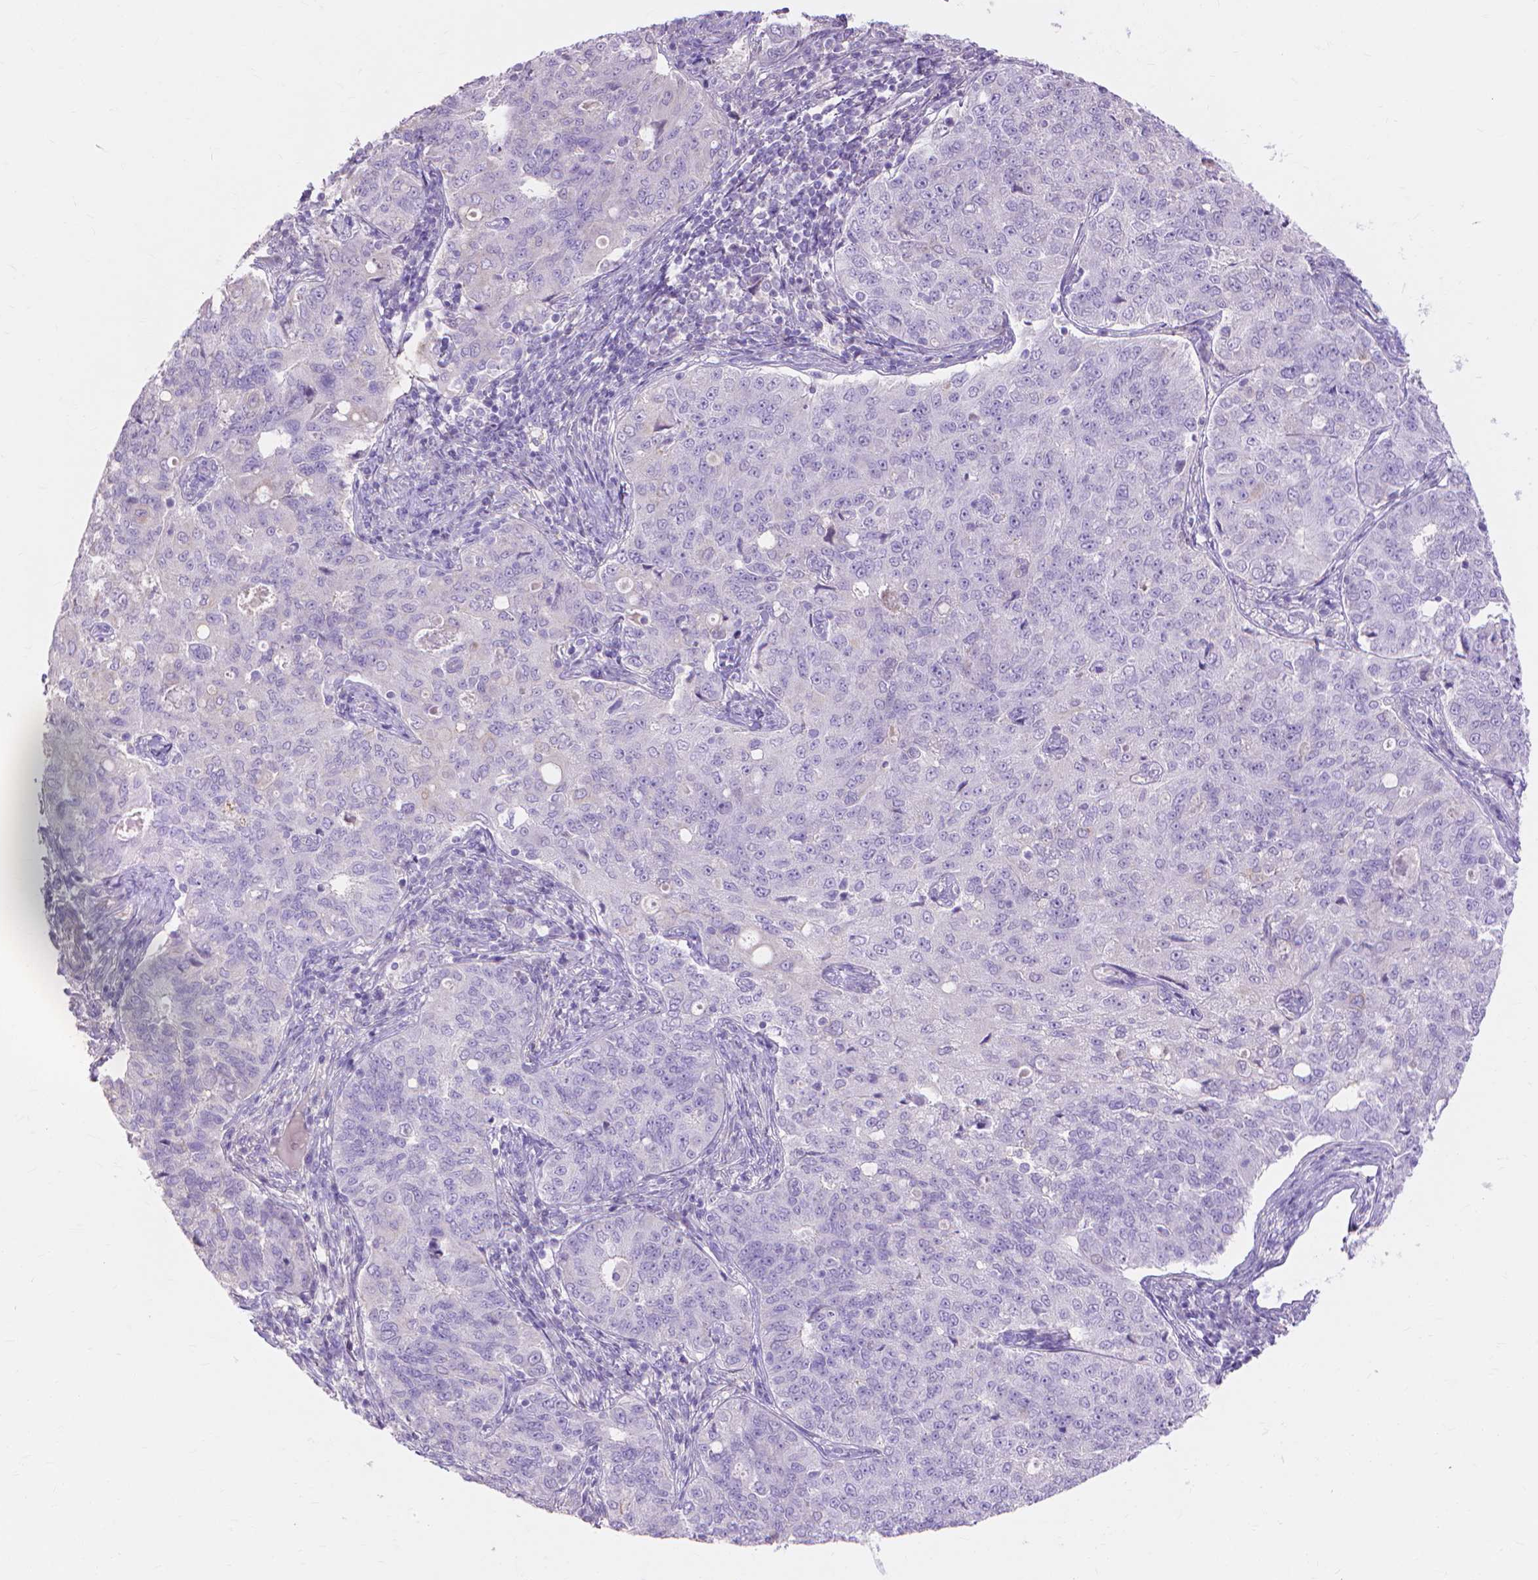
{"staining": {"intensity": "negative", "quantity": "none", "location": "none"}, "tissue": "endometrial cancer", "cell_type": "Tumor cells", "image_type": "cancer", "snomed": [{"axis": "morphology", "description": "Adenocarcinoma, NOS"}, {"axis": "topography", "description": "Endometrium"}], "caption": "A high-resolution histopathology image shows IHC staining of adenocarcinoma (endometrial), which demonstrates no significant expression in tumor cells.", "gene": "MBLAC1", "patient": {"sex": "female", "age": 43}}